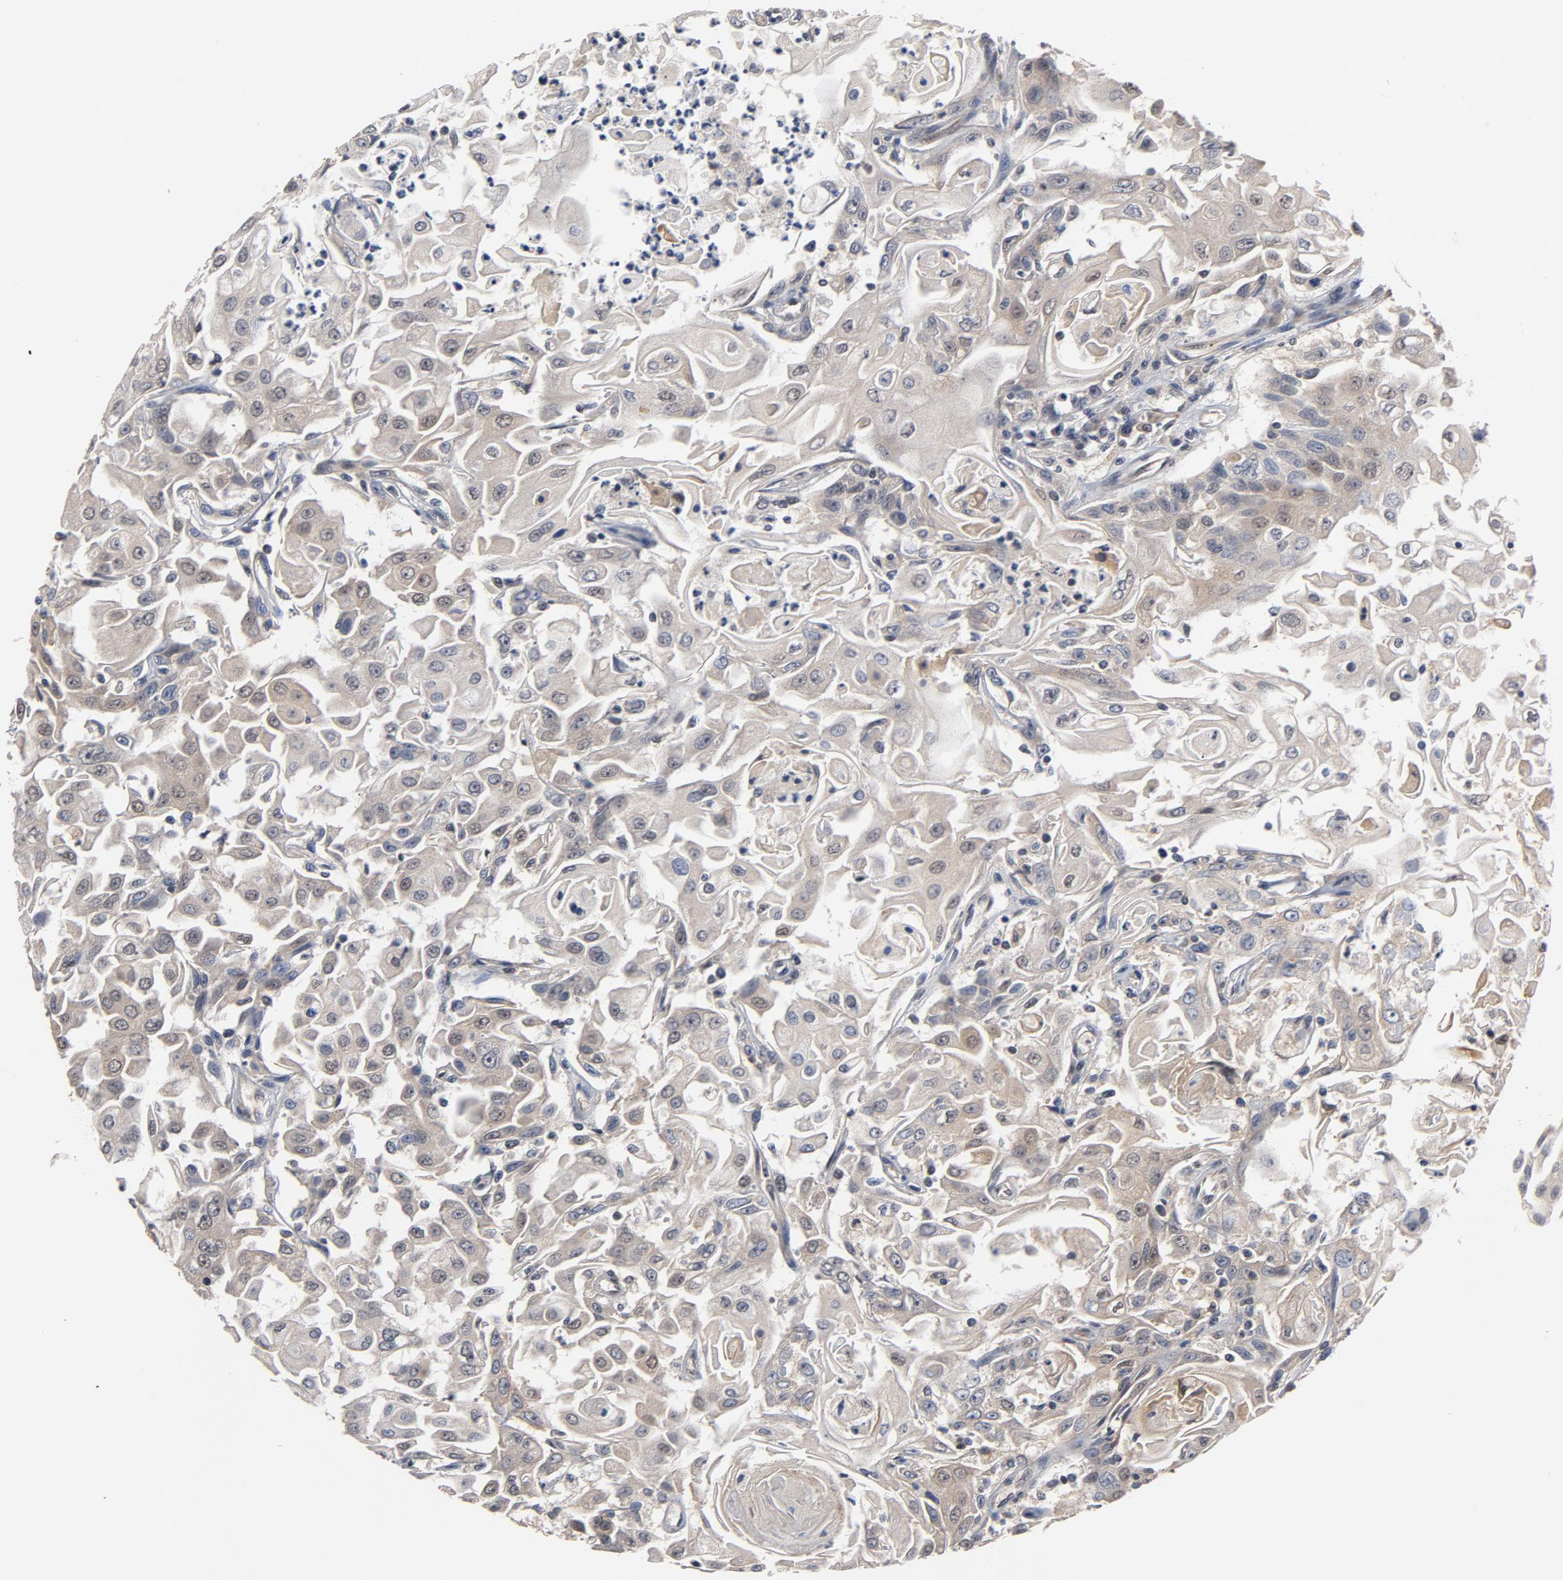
{"staining": {"intensity": "negative", "quantity": "none", "location": "none"}, "tissue": "head and neck cancer", "cell_type": "Tumor cells", "image_type": "cancer", "snomed": [{"axis": "morphology", "description": "Squamous cell carcinoma, NOS"}, {"axis": "topography", "description": "Oral tissue"}, {"axis": "topography", "description": "Head-Neck"}], "caption": "Immunohistochemistry (IHC) of head and neck cancer (squamous cell carcinoma) reveals no staining in tumor cells.", "gene": "PITPNM2", "patient": {"sex": "female", "age": 76}}